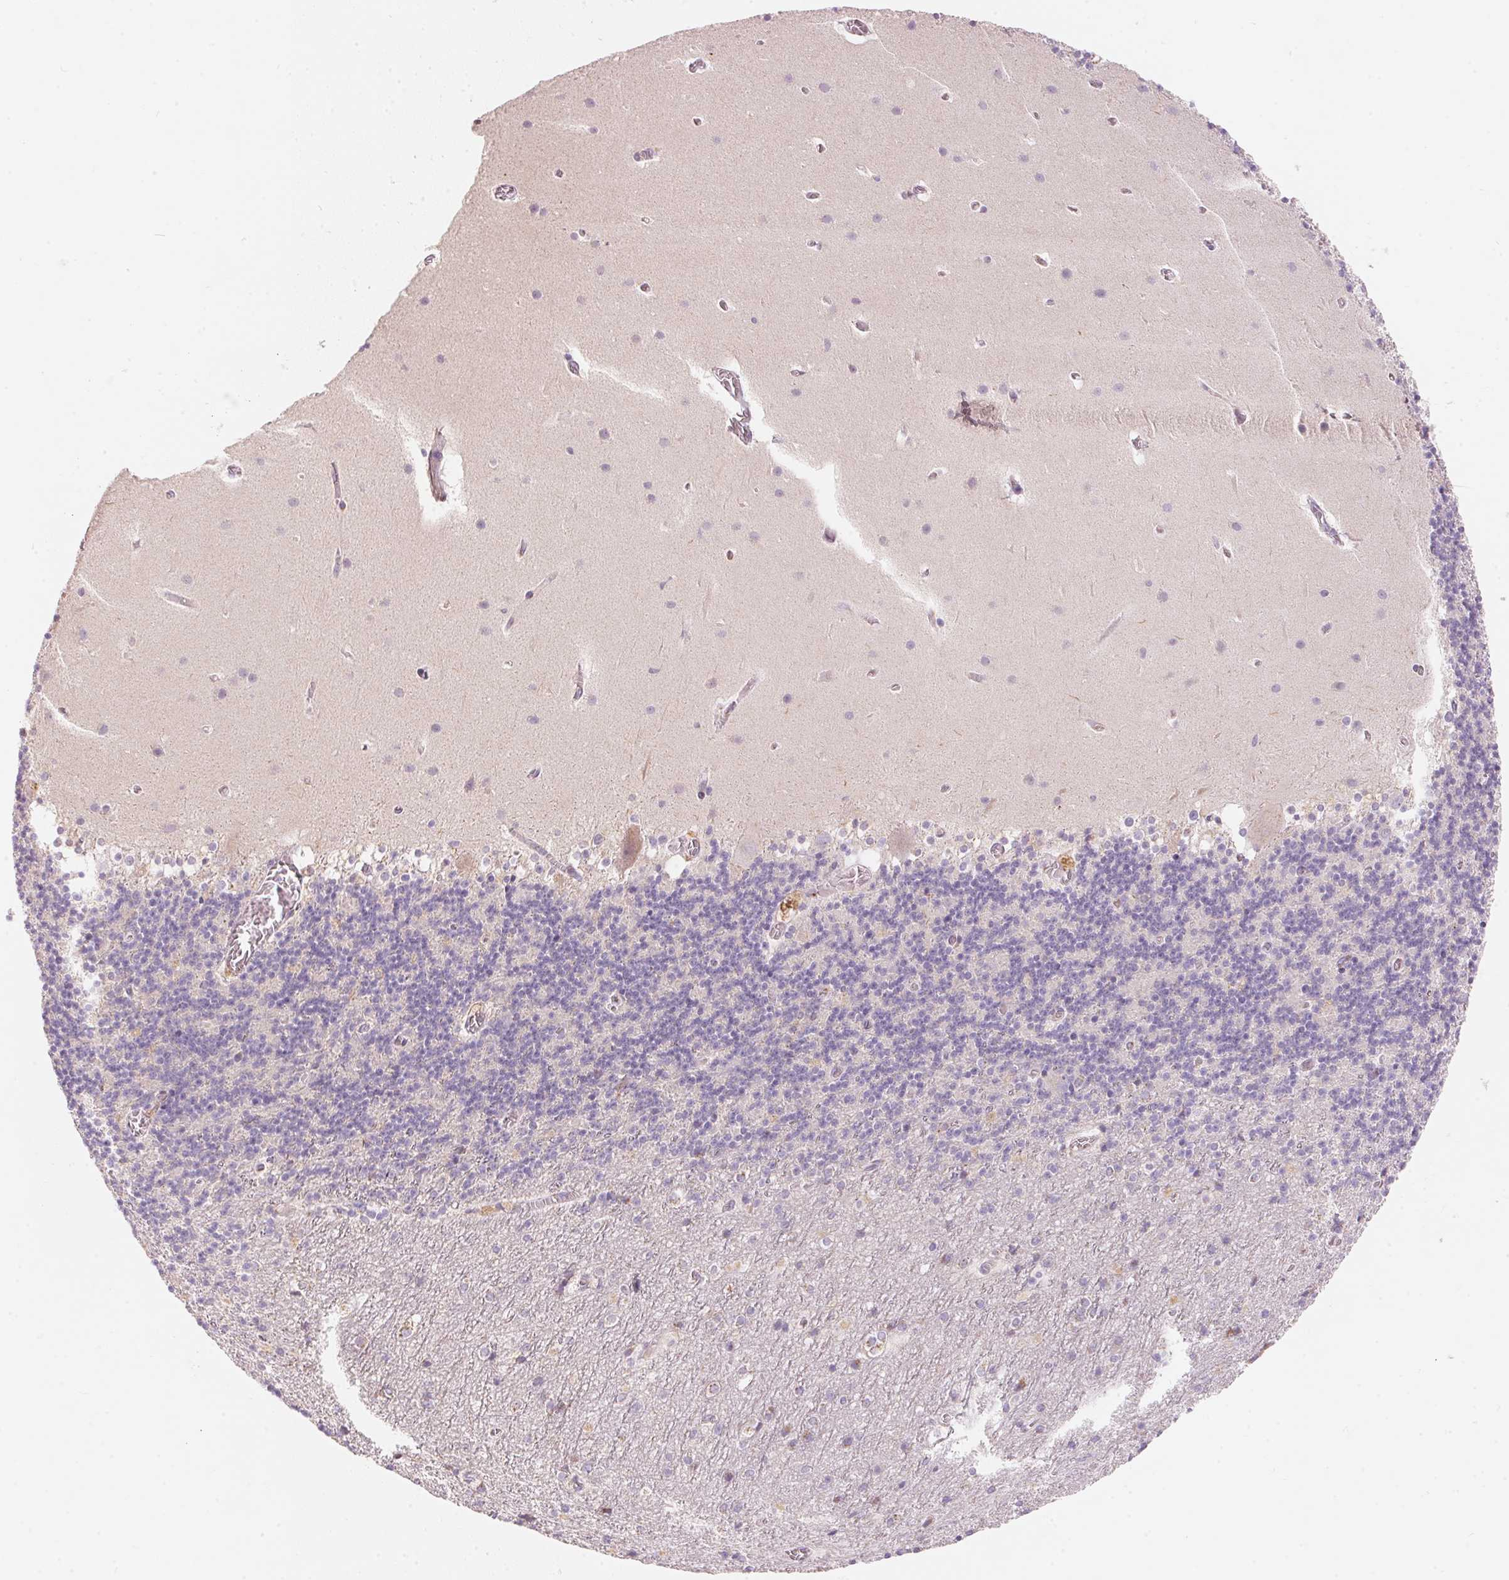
{"staining": {"intensity": "negative", "quantity": "none", "location": "none"}, "tissue": "cerebellum", "cell_type": "Cells in granular layer", "image_type": "normal", "snomed": [{"axis": "morphology", "description": "Normal tissue, NOS"}, {"axis": "topography", "description": "Cerebellum"}], "caption": "Protein analysis of benign cerebellum reveals no significant staining in cells in granular layer. (Brightfield microscopy of DAB immunohistochemistry (IHC) at high magnification).", "gene": "DRAM2", "patient": {"sex": "male", "age": 70}}